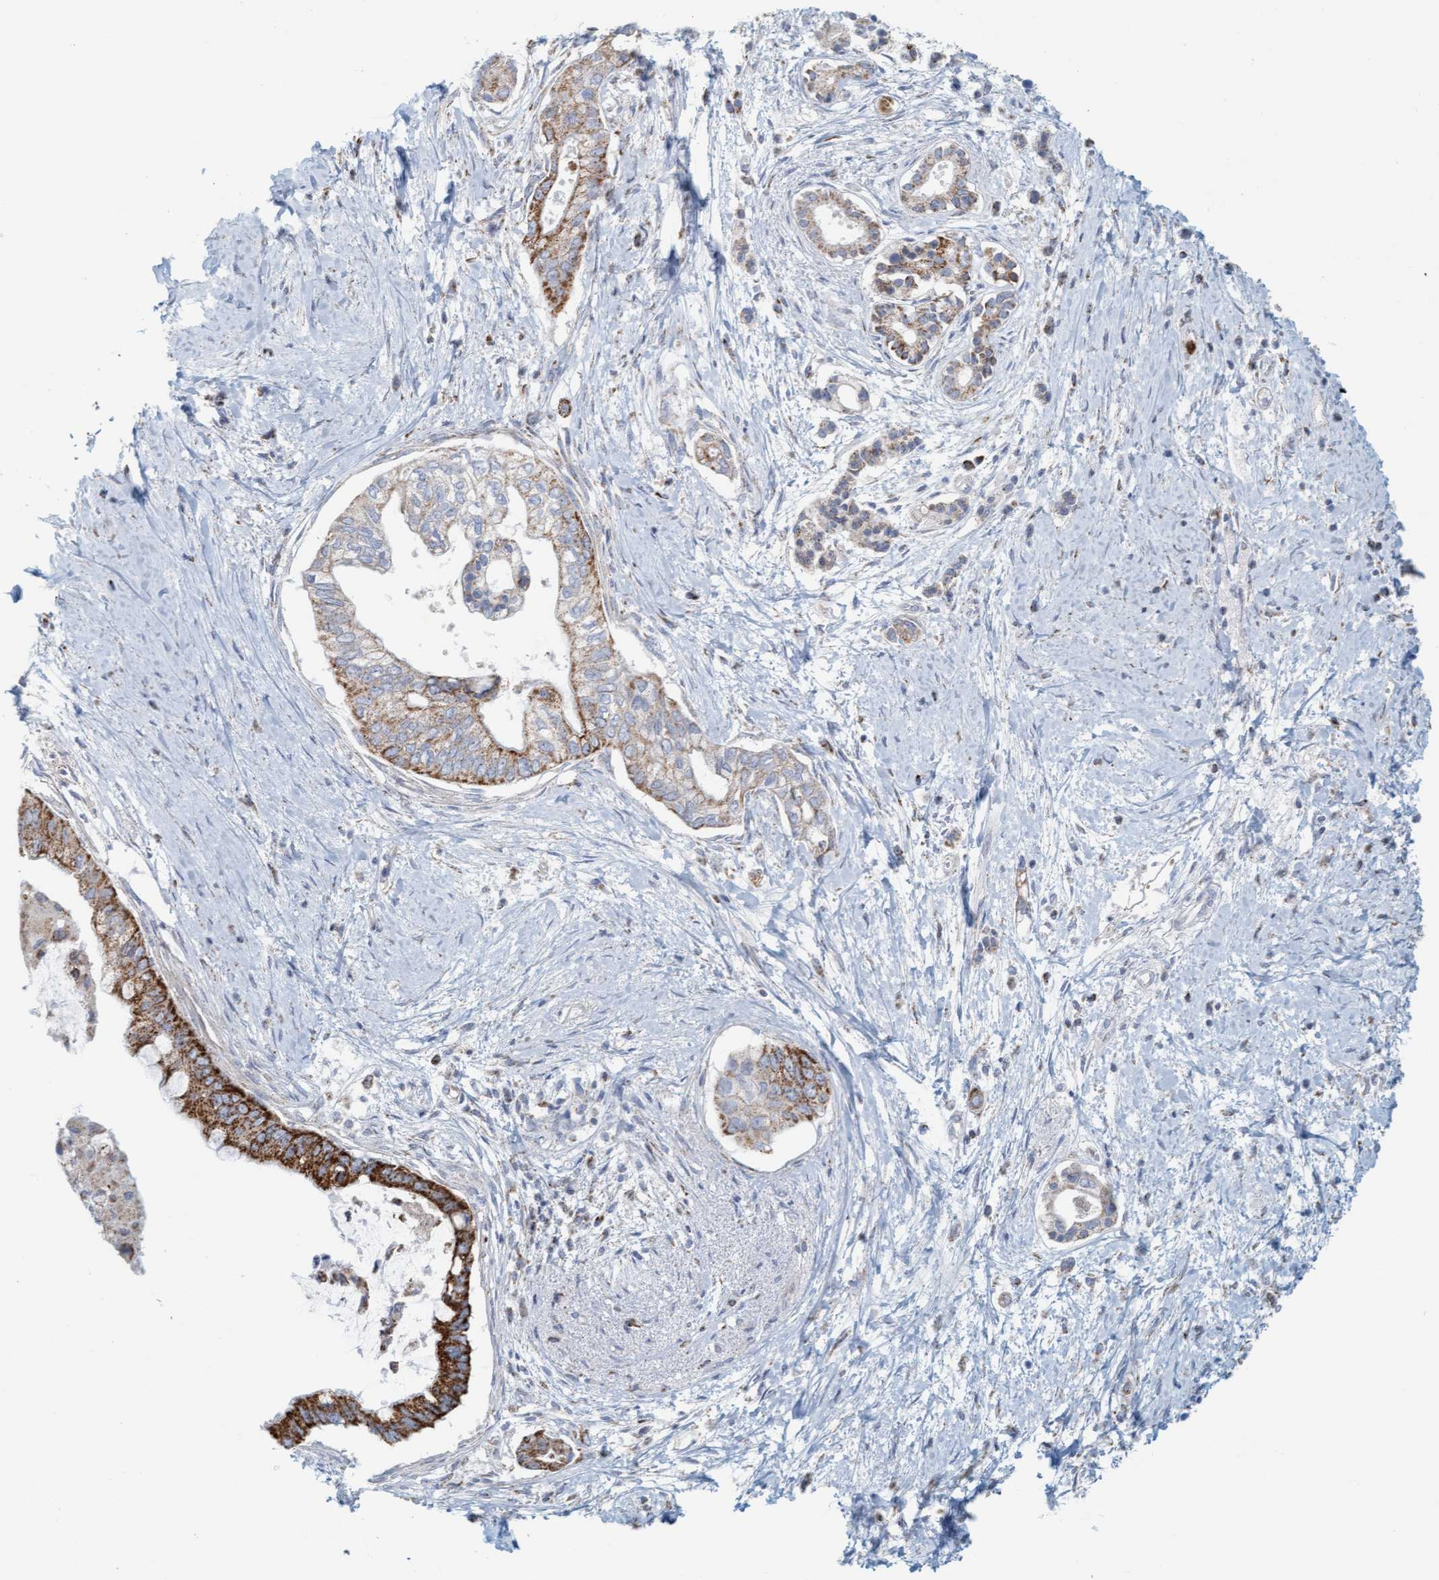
{"staining": {"intensity": "strong", "quantity": "25%-75%", "location": "cytoplasmic/membranous"}, "tissue": "pancreatic cancer", "cell_type": "Tumor cells", "image_type": "cancer", "snomed": [{"axis": "morphology", "description": "Adenocarcinoma, NOS"}, {"axis": "topography", "description": "Pancreas"}], "caption": "Pancreatic cancer stained for a protein (brown) displays strong cytoplasmic/membranous positive staining in about 25%-75% of tumor cells.", "gene": "B9D1", "patient": {"sex": "male", "age": 59}}